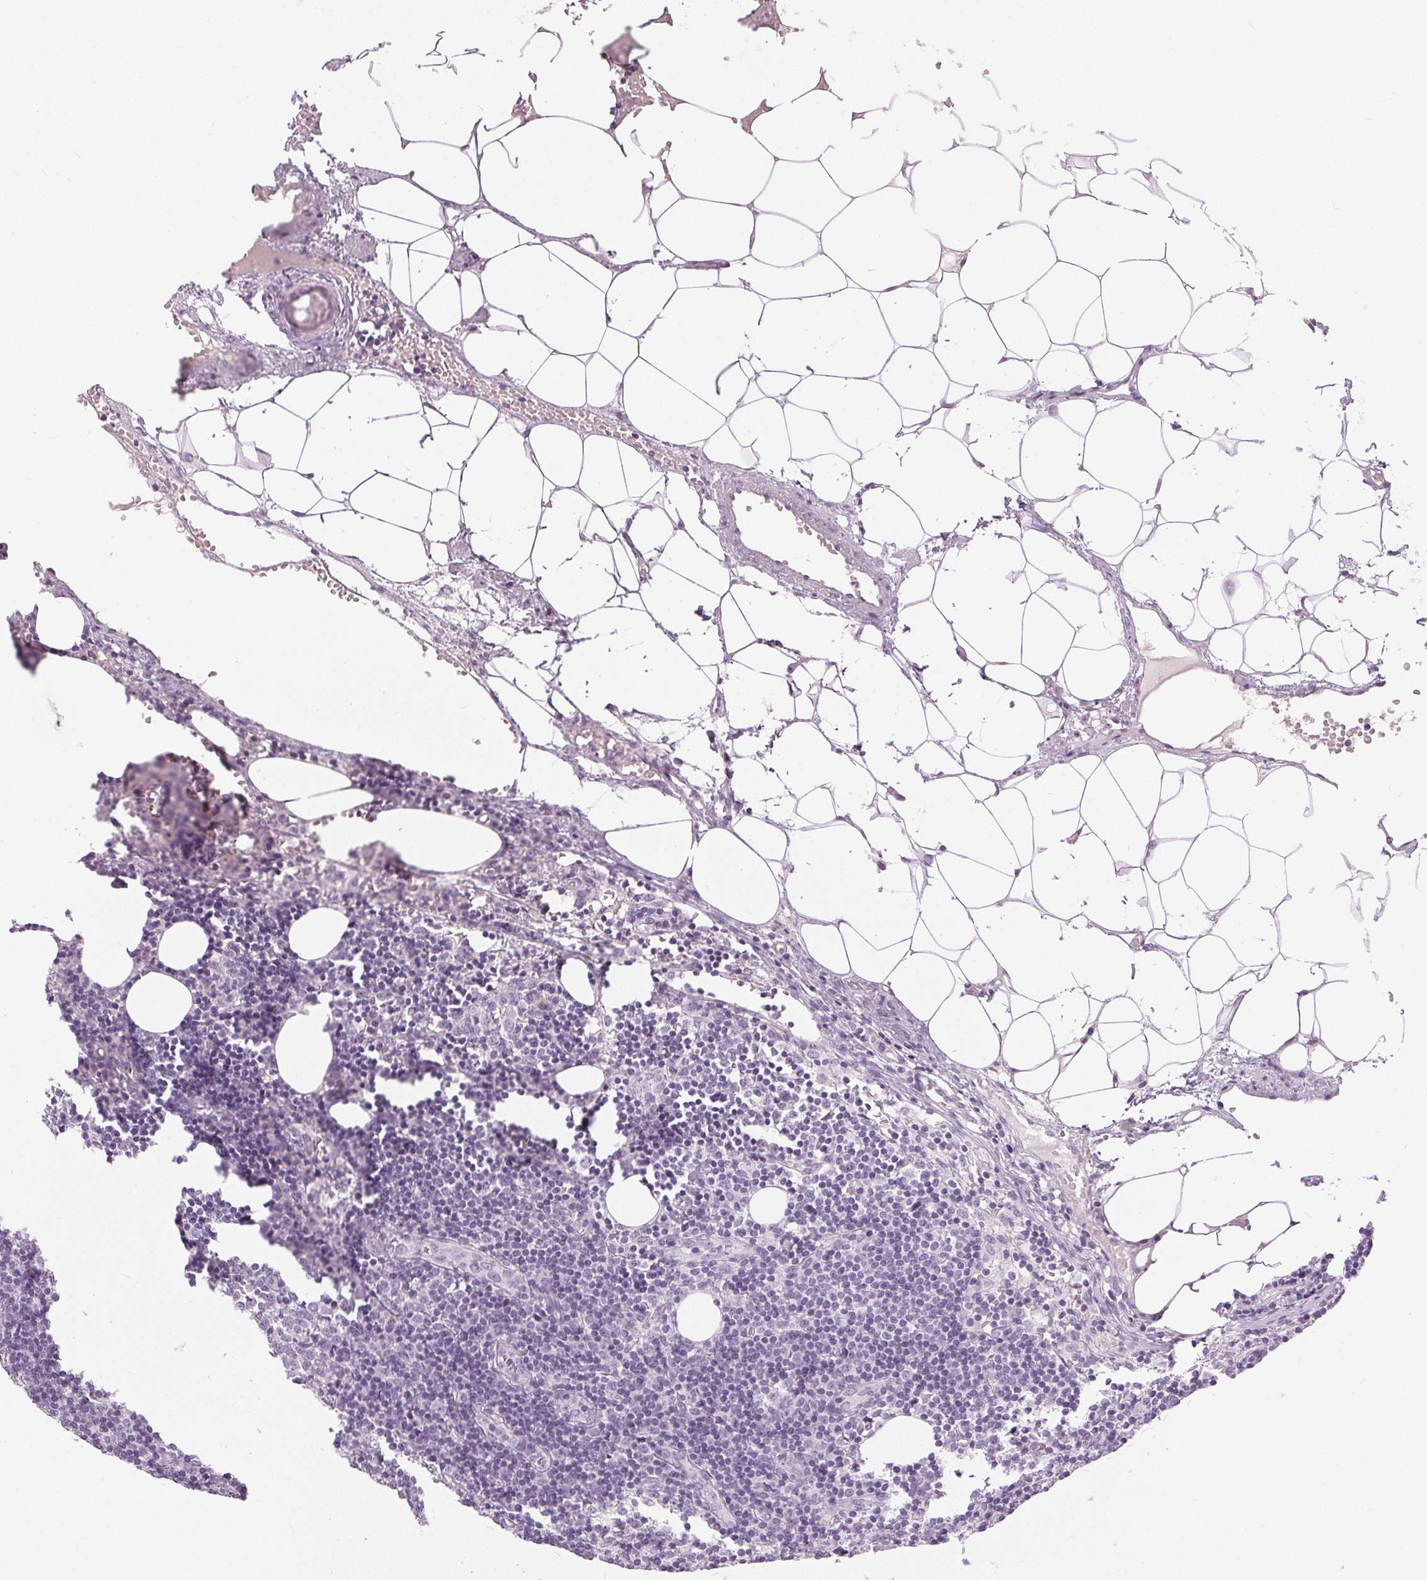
{"staining": {"intensity": "negative", "quantity": "none", "location": "none"}, "tissue": "lymph node", "cell_type": "Germinal center cells", "image_type": "normal", "snomed": [{"axis": "morphology", "description": "Normal tissue, NOS"}, {"axis": "topography", "description": "Lymph node"}], "caption": "Histopathology image shows no significant protein expression in germinal center cells of normal lymph node. (DAB immunohistochemistry (IHC), high magnification).", "gene": "DSG3", "patient": {"sex": "female", "age": 41}}